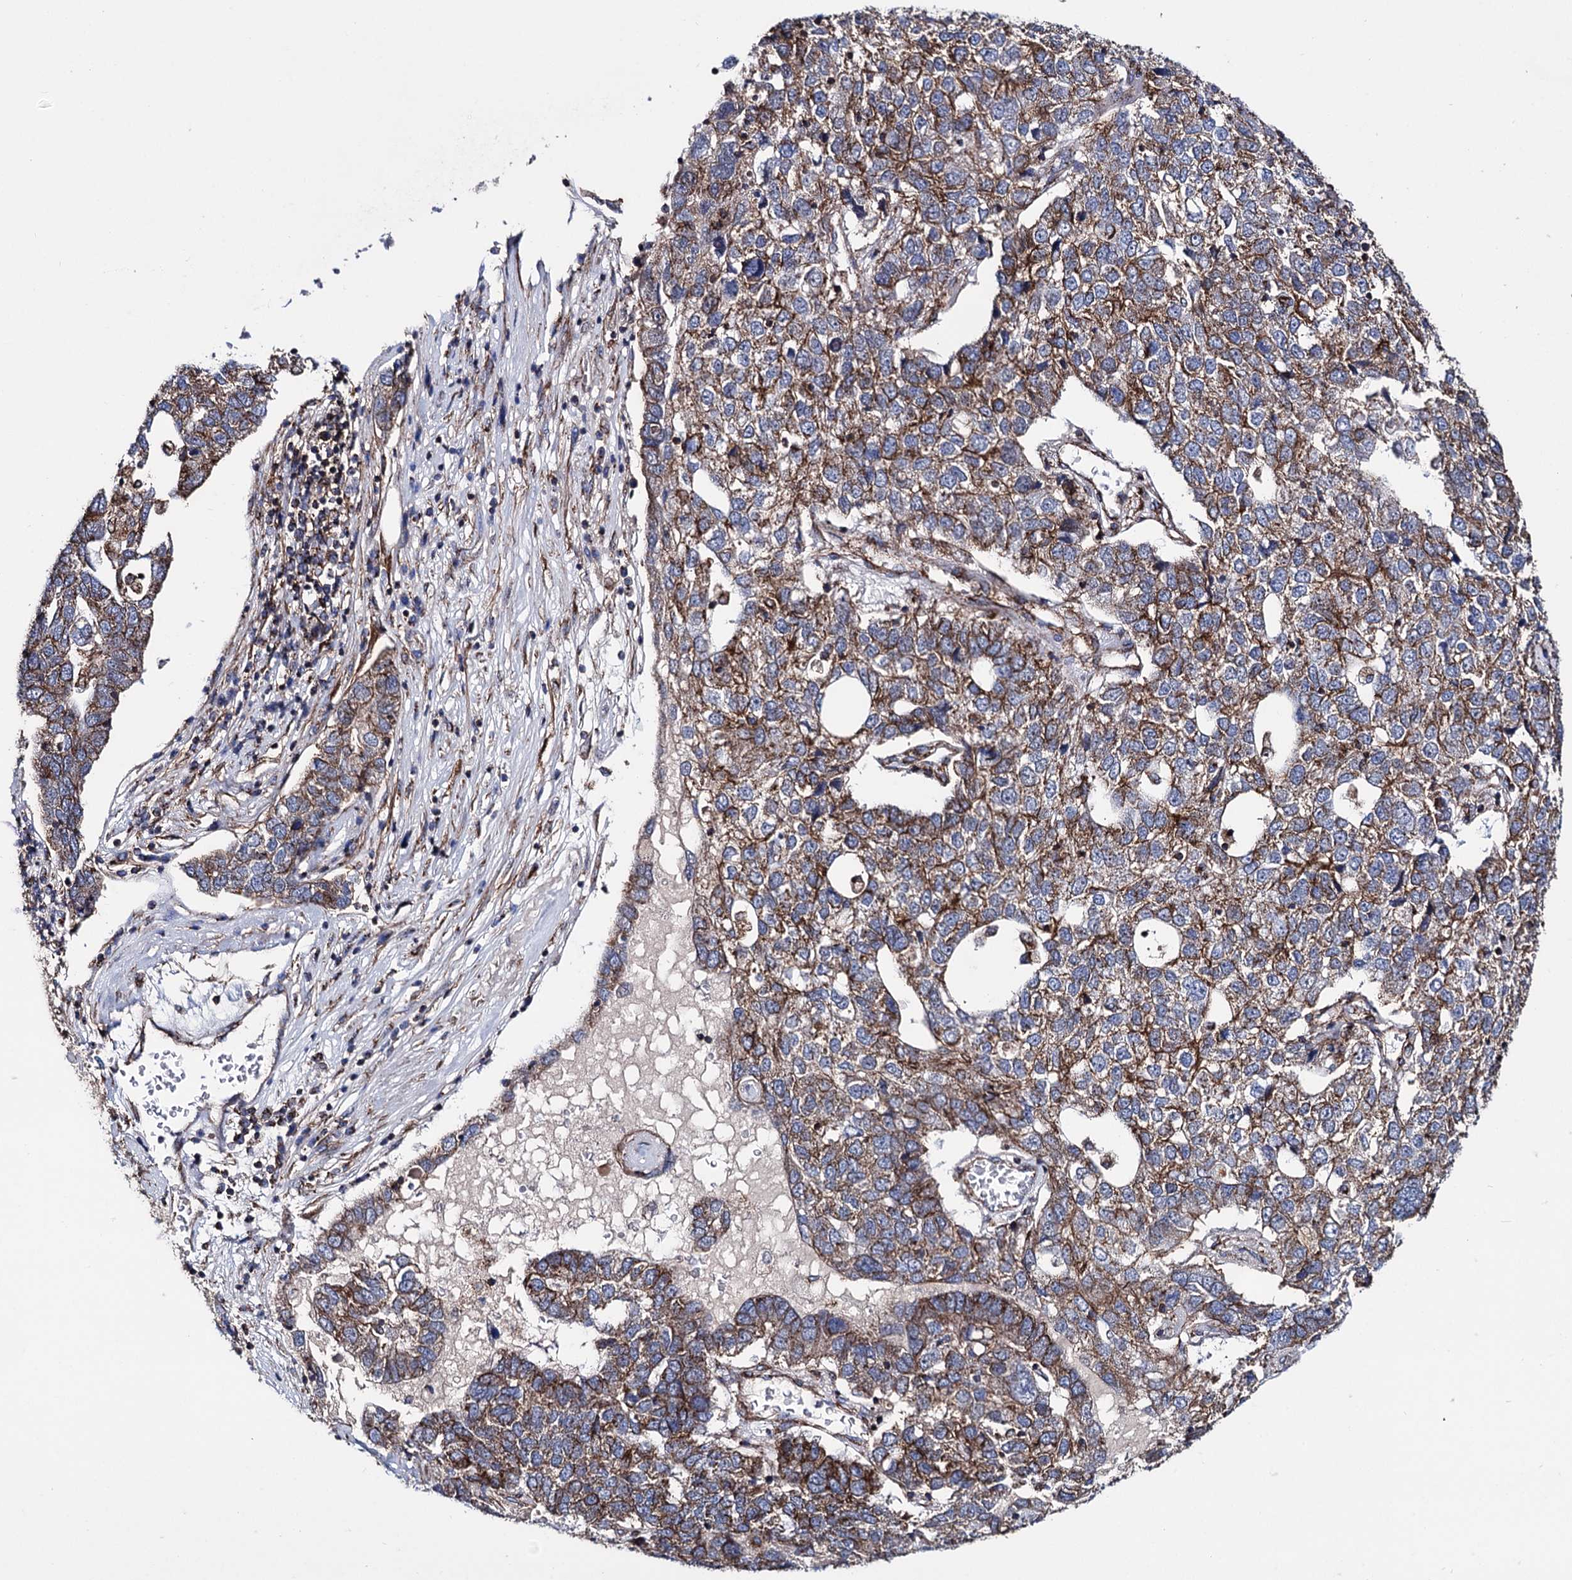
{"staining": {"intensity": "moderate", "quantity": ">75%", "location": "cytoplasmic/membranous"}, "tissue": "pancreatic cancer", "cell_type": "Tumor cells", "image_type": "cancer", "snomed": [{"axis": "morphology", "description": "Adenocarcinoma, NOS"}, {"axis": "topography", "description": "Pancreas"}], "caption": "About >75% of tumor cells in adenocarcinoma (pancreatic) exhibit moderate cytoplasmic/membranous protein expression as visualized by brown immunohistochemical staining.", "gene": "DEF6", "patient": {"sex": "female", "age": 61}}